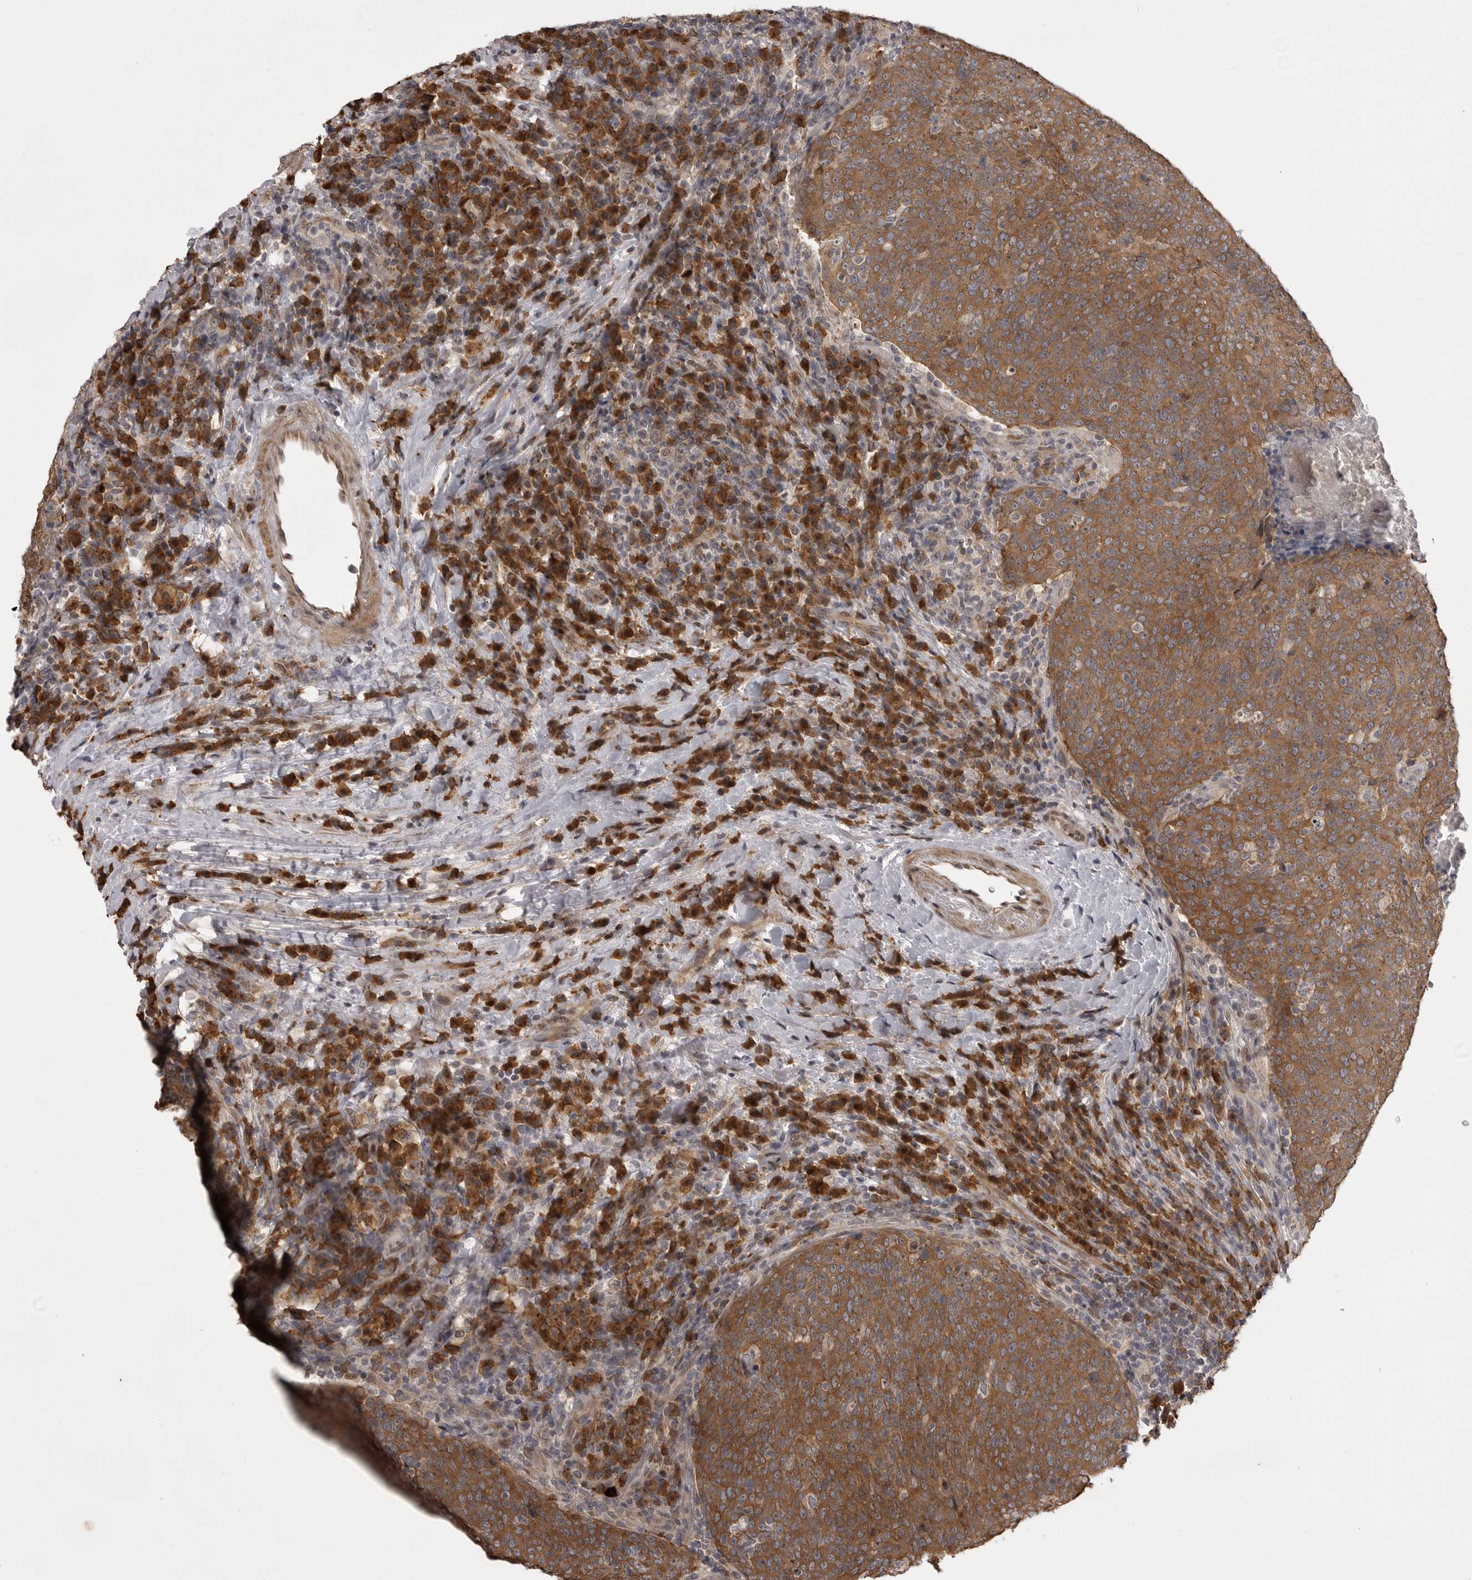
{"staining": {"intensity": "strong", "quantity": ">75%", "location": "cytoplasmic/membranous"}, "tissue": "head and neck cancer", "cell_type": "Tumor cells", "image_type": "cancer", "snomed": [{"axis": "morphology", "description": "Squamous cell carcinoma, NOS"}, {"axis": "morphology", "description": "Squamous cell carcinoma, metastatic, NOS"}, {"axis": "topography", "description": "Lymph node"}, {"axis": "topography", "description": "Head-Neck"}], "caption": "Protein expression analysis of human head and neck cancer reveals strong cytoplasmic/membranous expression in about >75% of tumor cells. (IHC, brightfield microscopy, high magnification).", "gene": "SNX16", "patient": {"sex": "male", "age": 62}}